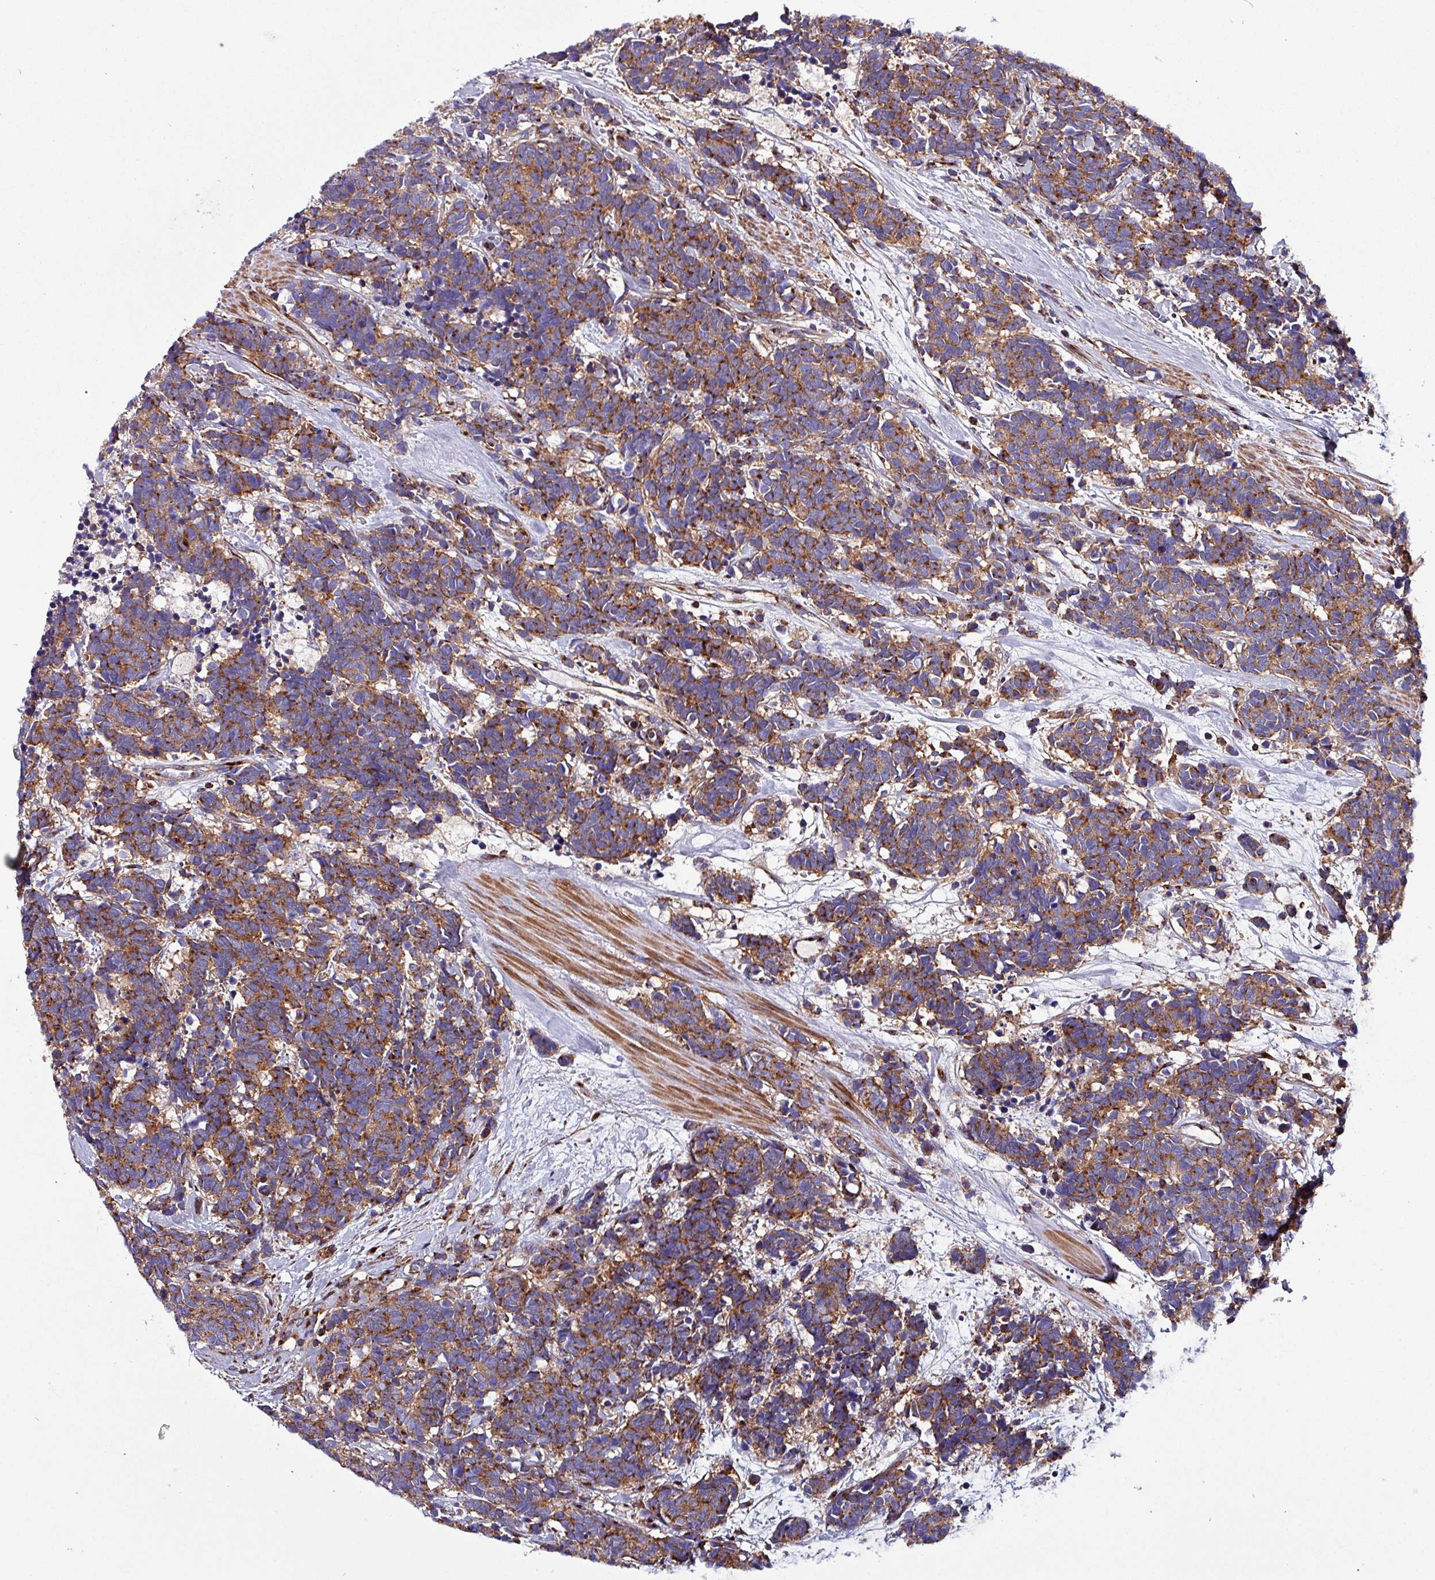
{"staining": {"intensity": "moderate", "quantity": ">75%", "location": "cytoplasmic/membranous"}, "tissue": "carcinoid", "cell_type": "Tumor cells", "image_type": "cancer", "snomed": [{"axis": "morphology", "description": "Carcinoma, NOS"}, {"axis": "morphology", "description": "Carcinoid, malignant, NOS"}, {"axis": "topography", "description": "Prostate"}], "caption": "A high-resolution micrograph shows IHC staining of carcinoid, which exhibits moderate cytoplasmic/membranous expression in approximately >75% of tumor cells.", "gene": "VAMP4", "patient": {"sex": "male", "age": 57}}